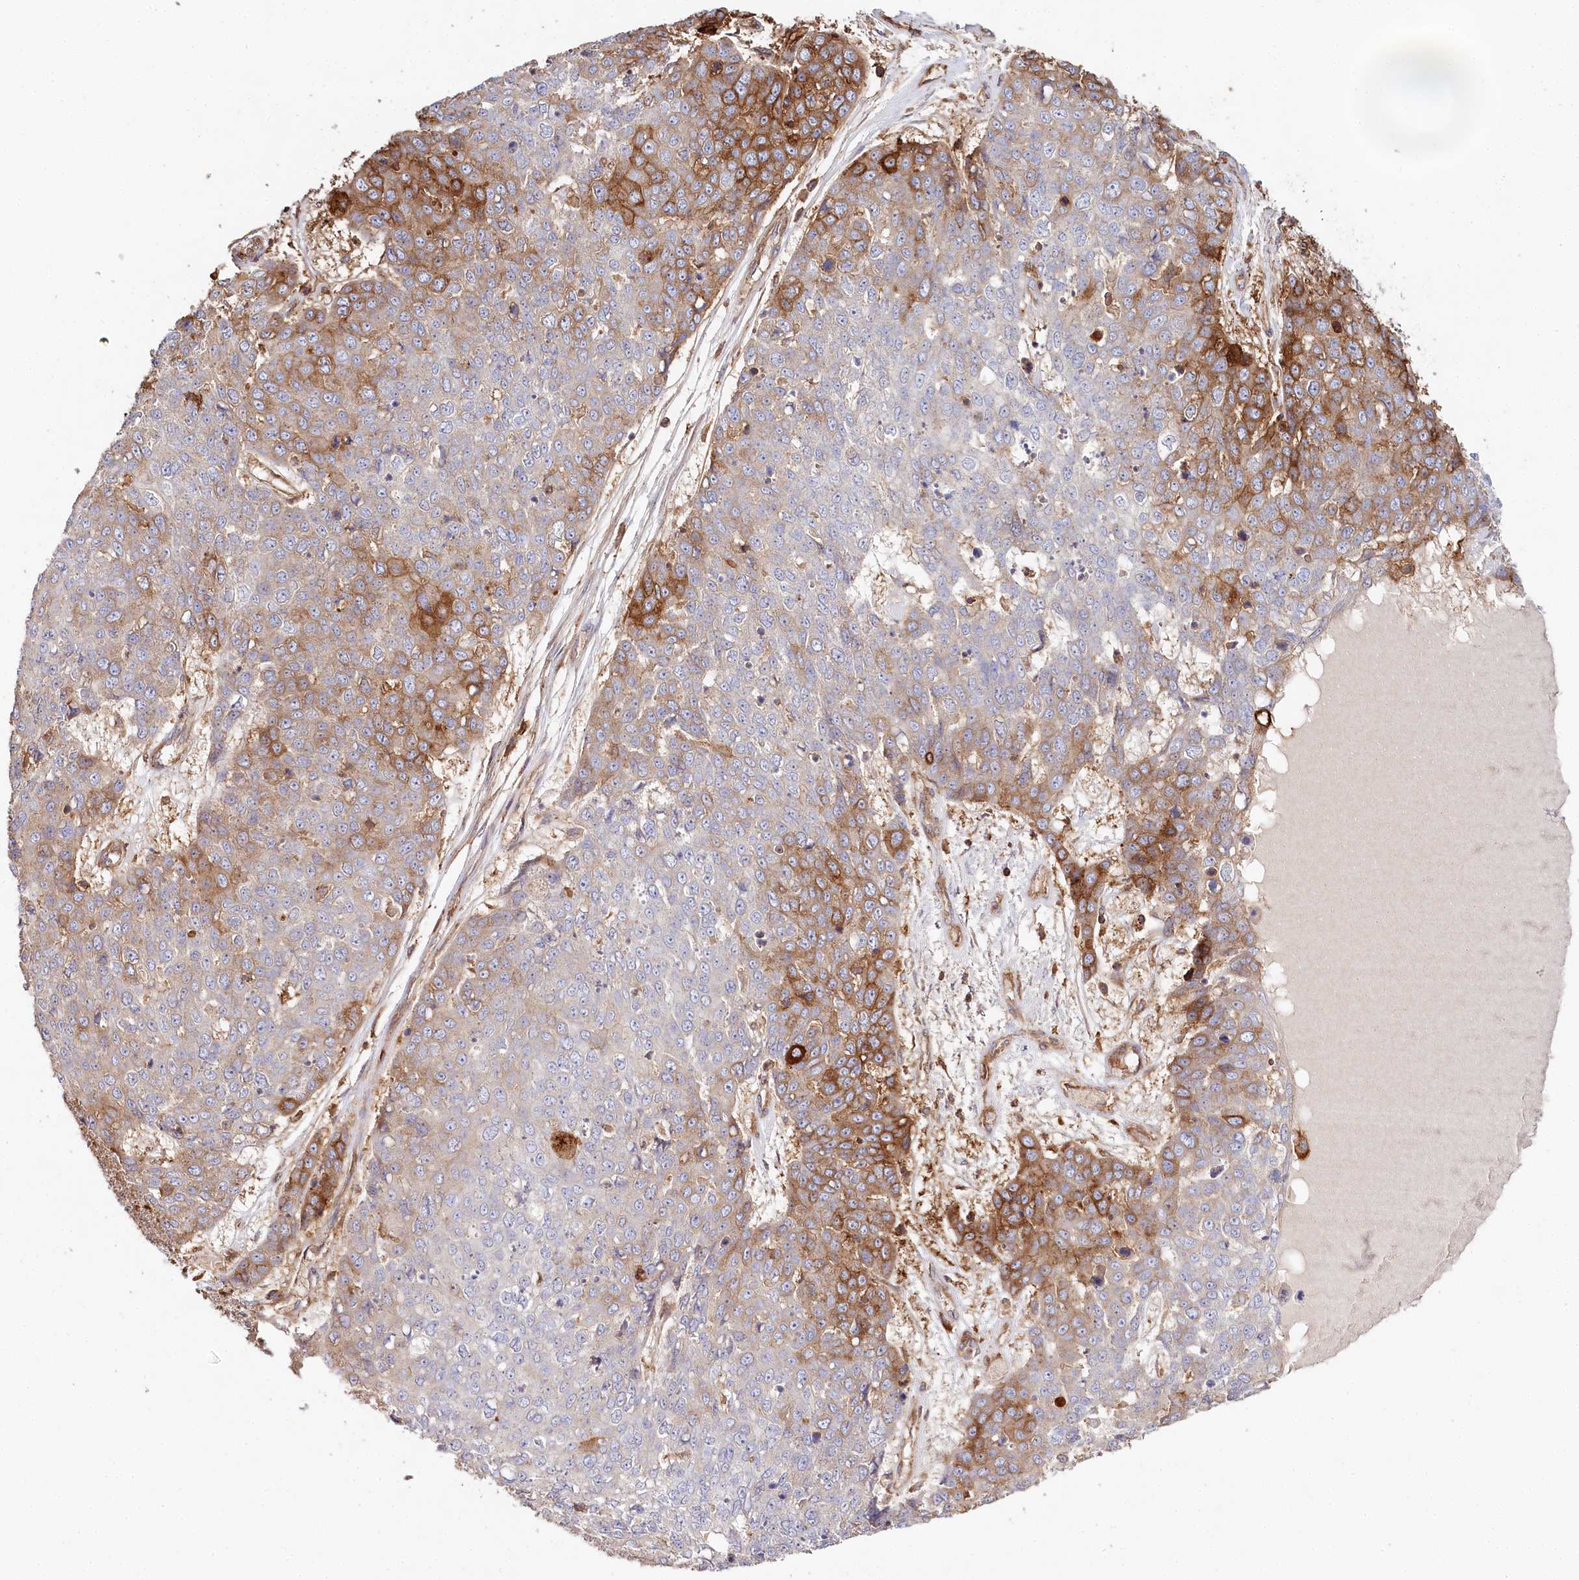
{"staining": {"intensity": "moderate", "quantity": "25%-75%", "location": "cytoplasmic/membranous"}, "tissue": "skin cancer", "cell_type": "Tumor cells", "image_type": "cancer", "snomed": [{"axis": "morphology", "description": "Squamous cell carcinoma, NOS"}, {"axis": "topography", "description": "Skin"}], "caption": "Tumor cells demonstrate medium levels of moderate cytoplasmic/membranous positivity in approximately 25%-75% of cells in skin squamous cell carcinoma.", "gene": "RBP5", "patient": {"sex": "female", "age": 44}}